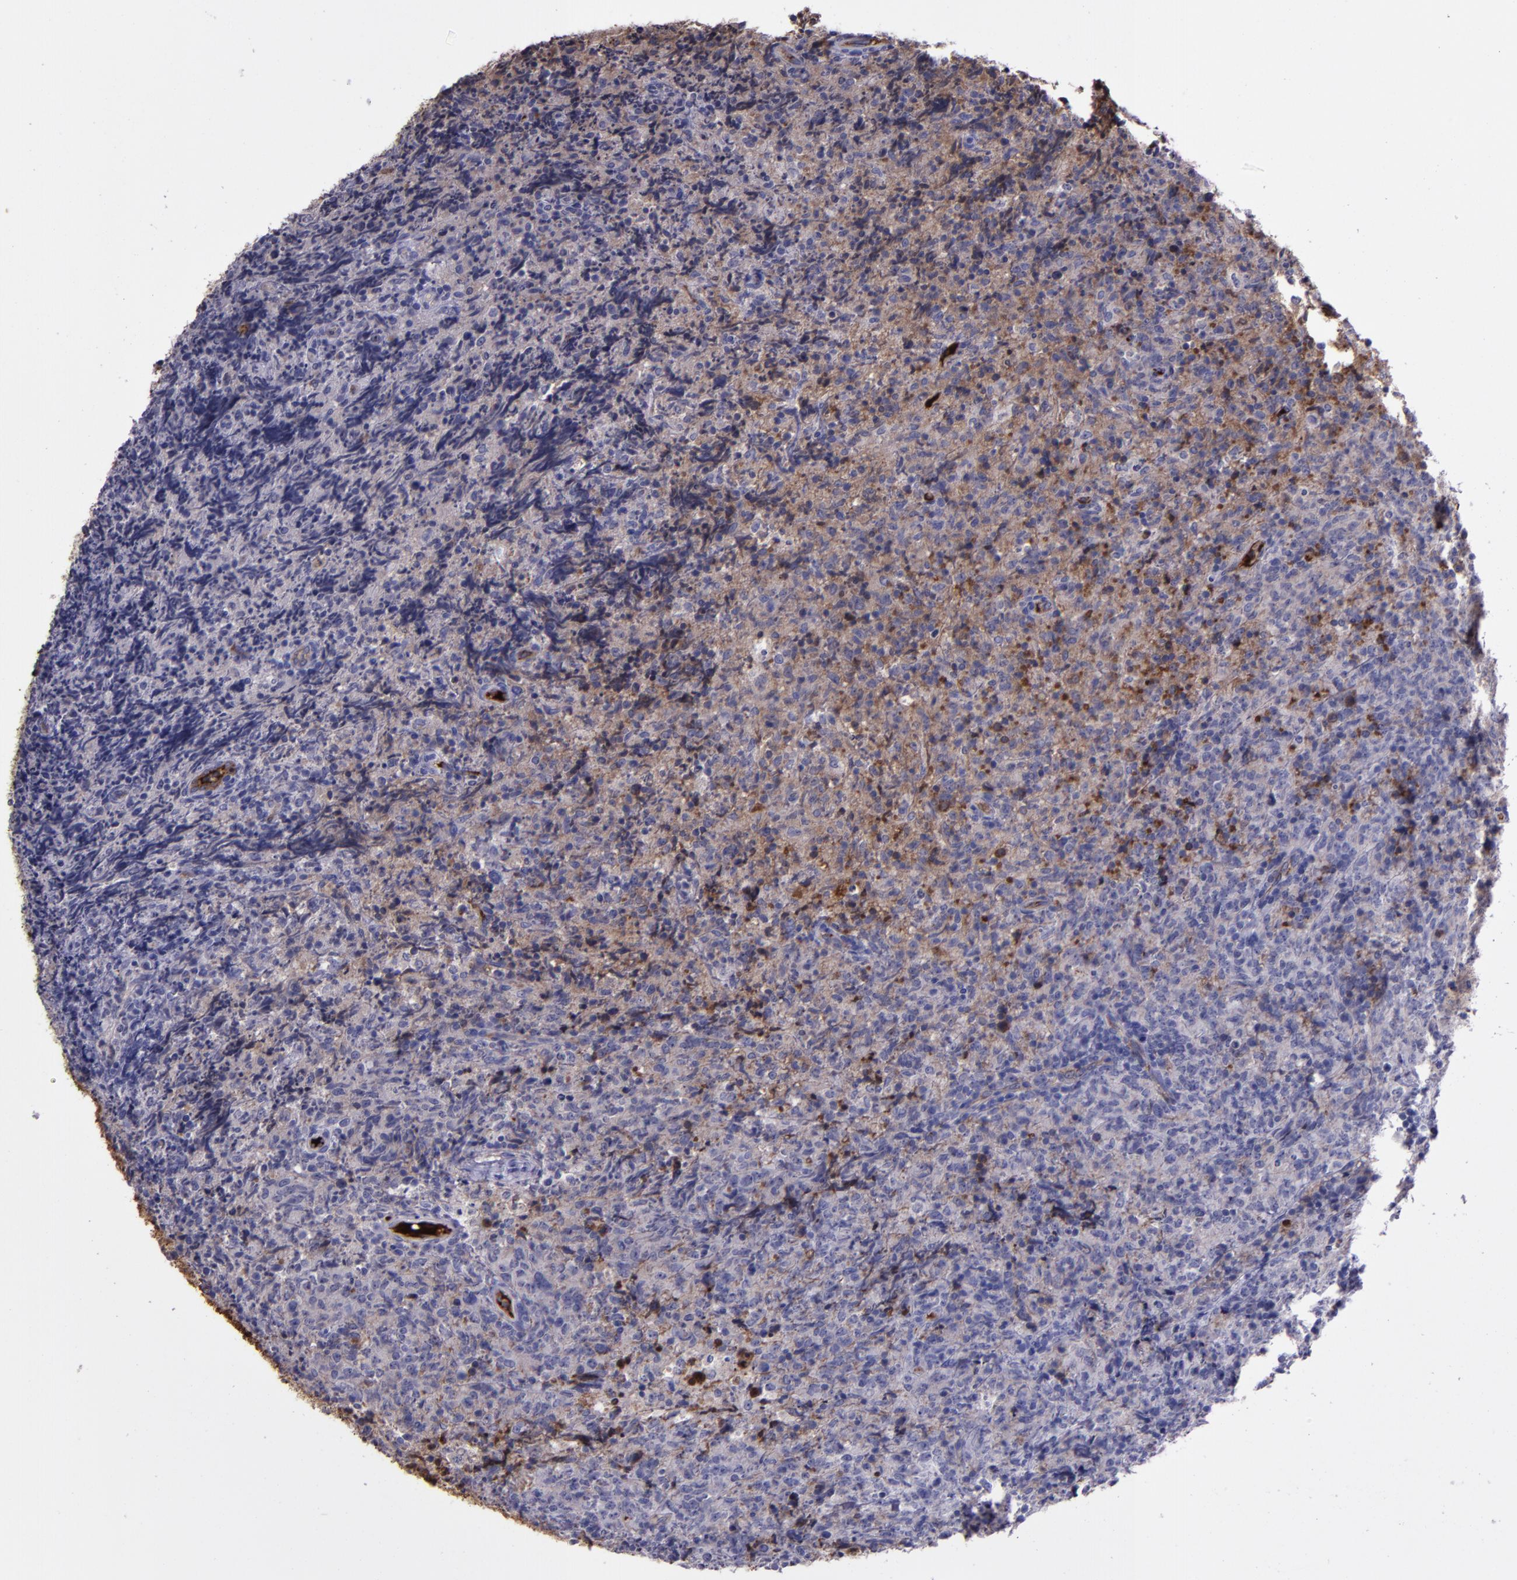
{"staining": {"intensity": "weak", "quantity": "<25%", "location": "cytoplasmic/membranous"}, "tissue": "lymphoma", "cell_type": "Tumor cells", "image_type": "cancer", "snomed": [{"axis": "morphology", "description": "Malignant lymphoma, non-Hodgkin's type, High grade"}, {"axis": "topography", "description": "Tonsil"}], "caption": "This is a micrograph of IHC staining of malignant lymphoma, non-Hodgkin's type (high-grade), which shows no staining in tumor cells.", "gene": "A2M", "patient": {"sex": "female", "age": 36}}